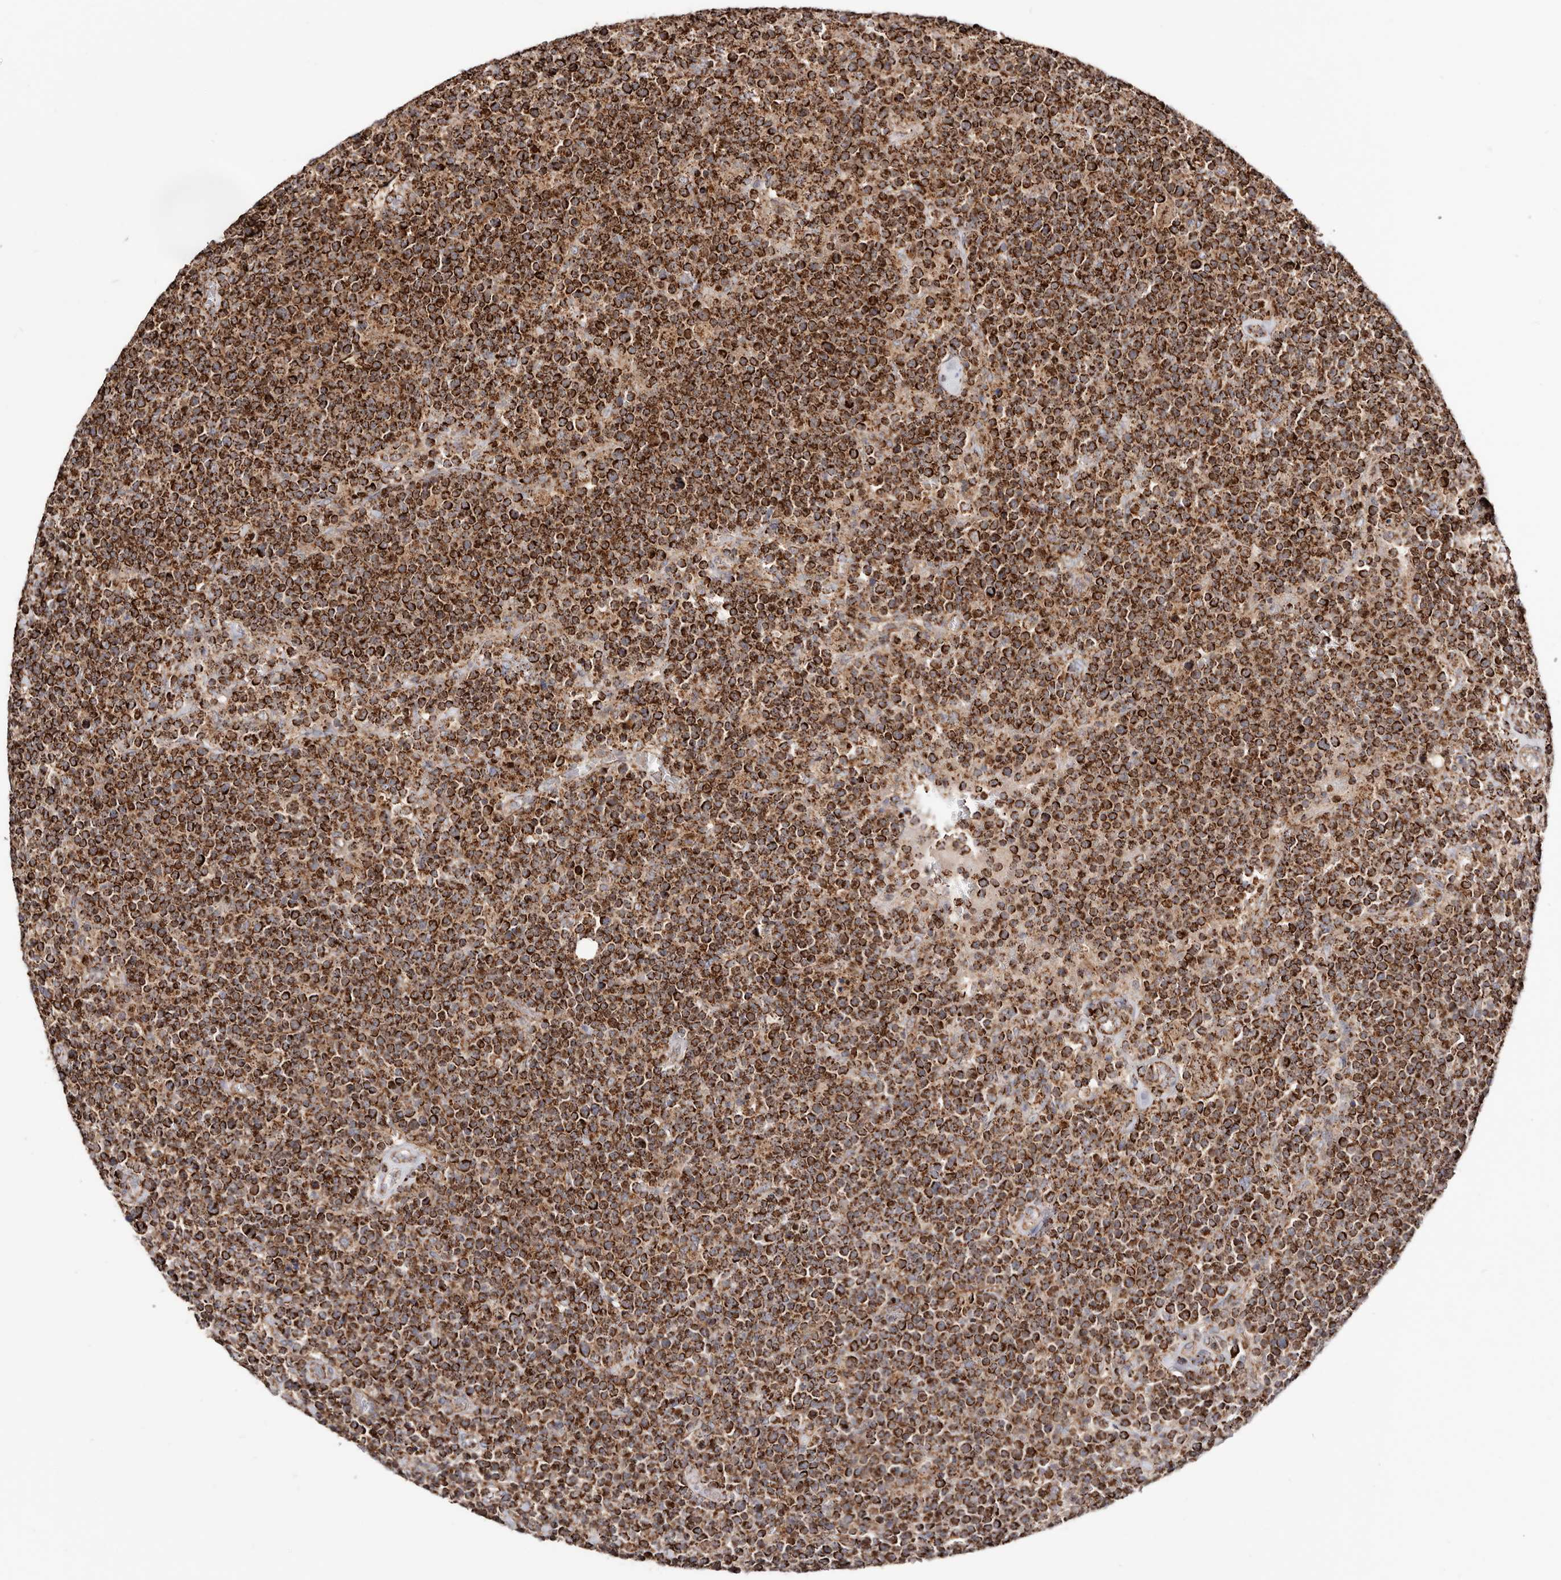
{"staining": {"intensity": "strong", "quantity": ">75%", "location": "cytoplasmic/membranous"}, "tissue": "lymphoma", "cell_type": "Tumor cells", "image_type": "cancer", "snomed": [{"axis": "morphology", "description": "Malignant lymphoma, non-Hodgkin's type, High grade"}, {"axis": "topography", "description": "Lymph node"}], "caption": "This is a photomicrograph of immunohistochemistry (IHC) staining of high-grade malignant lymphoma, non-Hodgkin's type, which shows strong staining in the cytoplasmic/membranous of tumor cells.", "gene": "PRKACB", "patient": {"sex": "male", "age": 61}}